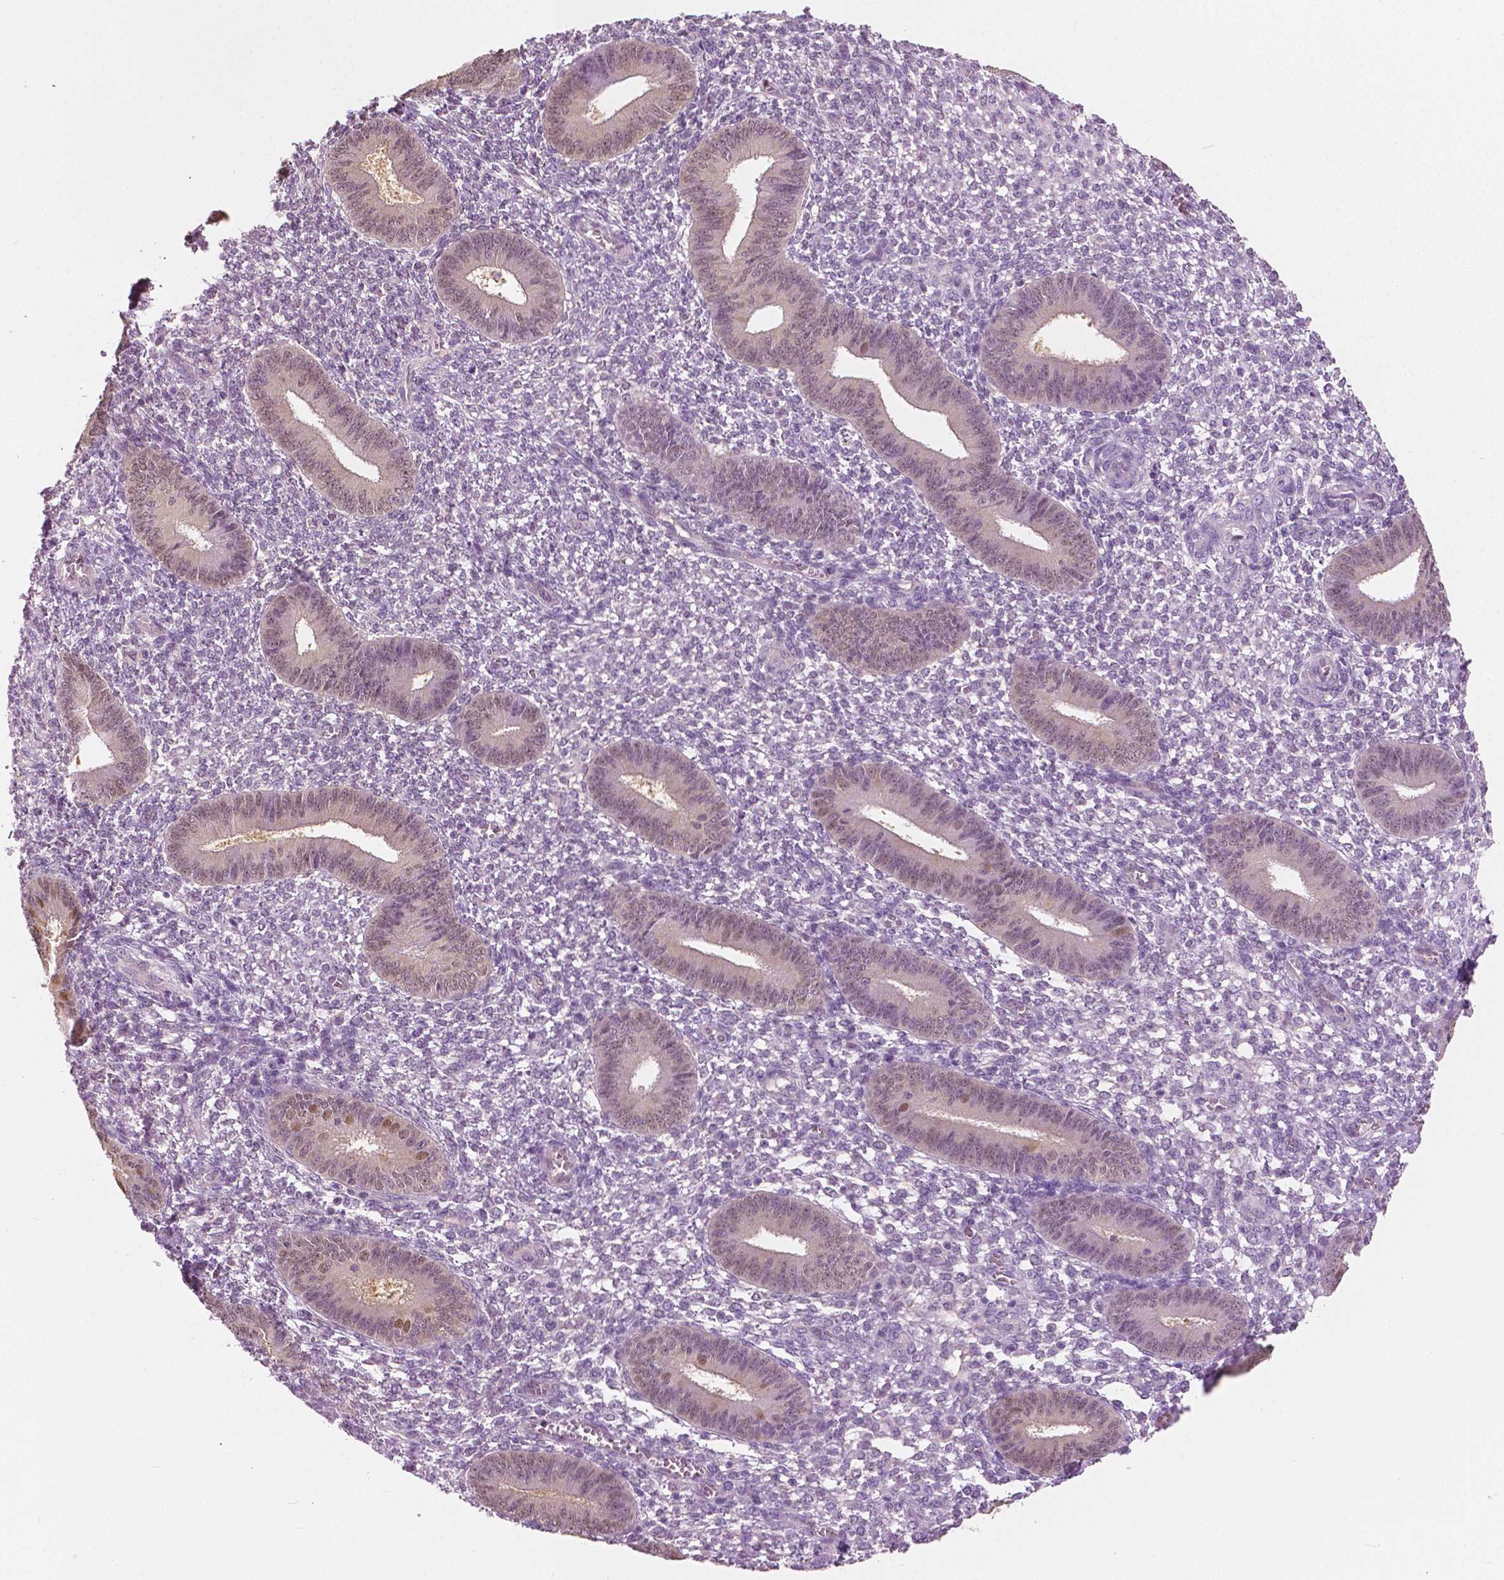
{"staining": {"intensity": "negative", "quantity": "none", "location": "none"}, "tissue": "endometrium", "cell_type": "Cells in endometrial stroma", "image_type": "normal", "snomed": [{"axis": "morphology", "description": "Normal tissue, NOS"}, {"axis": "topography", "description": "Endometrium"}], "caption": "A high-resolution image shows immunohistochemistry staining of benign endometrium, which exhibits no significant expression in cells in endometrial stroma. (Stains: DAB immunohistochemistry (IHC) with hematoxylin counter stain, Microscopy: brightfield microscopy at high magnification).", "gene": "TKFC", "patient": {"sex": "female", "age": 42}}